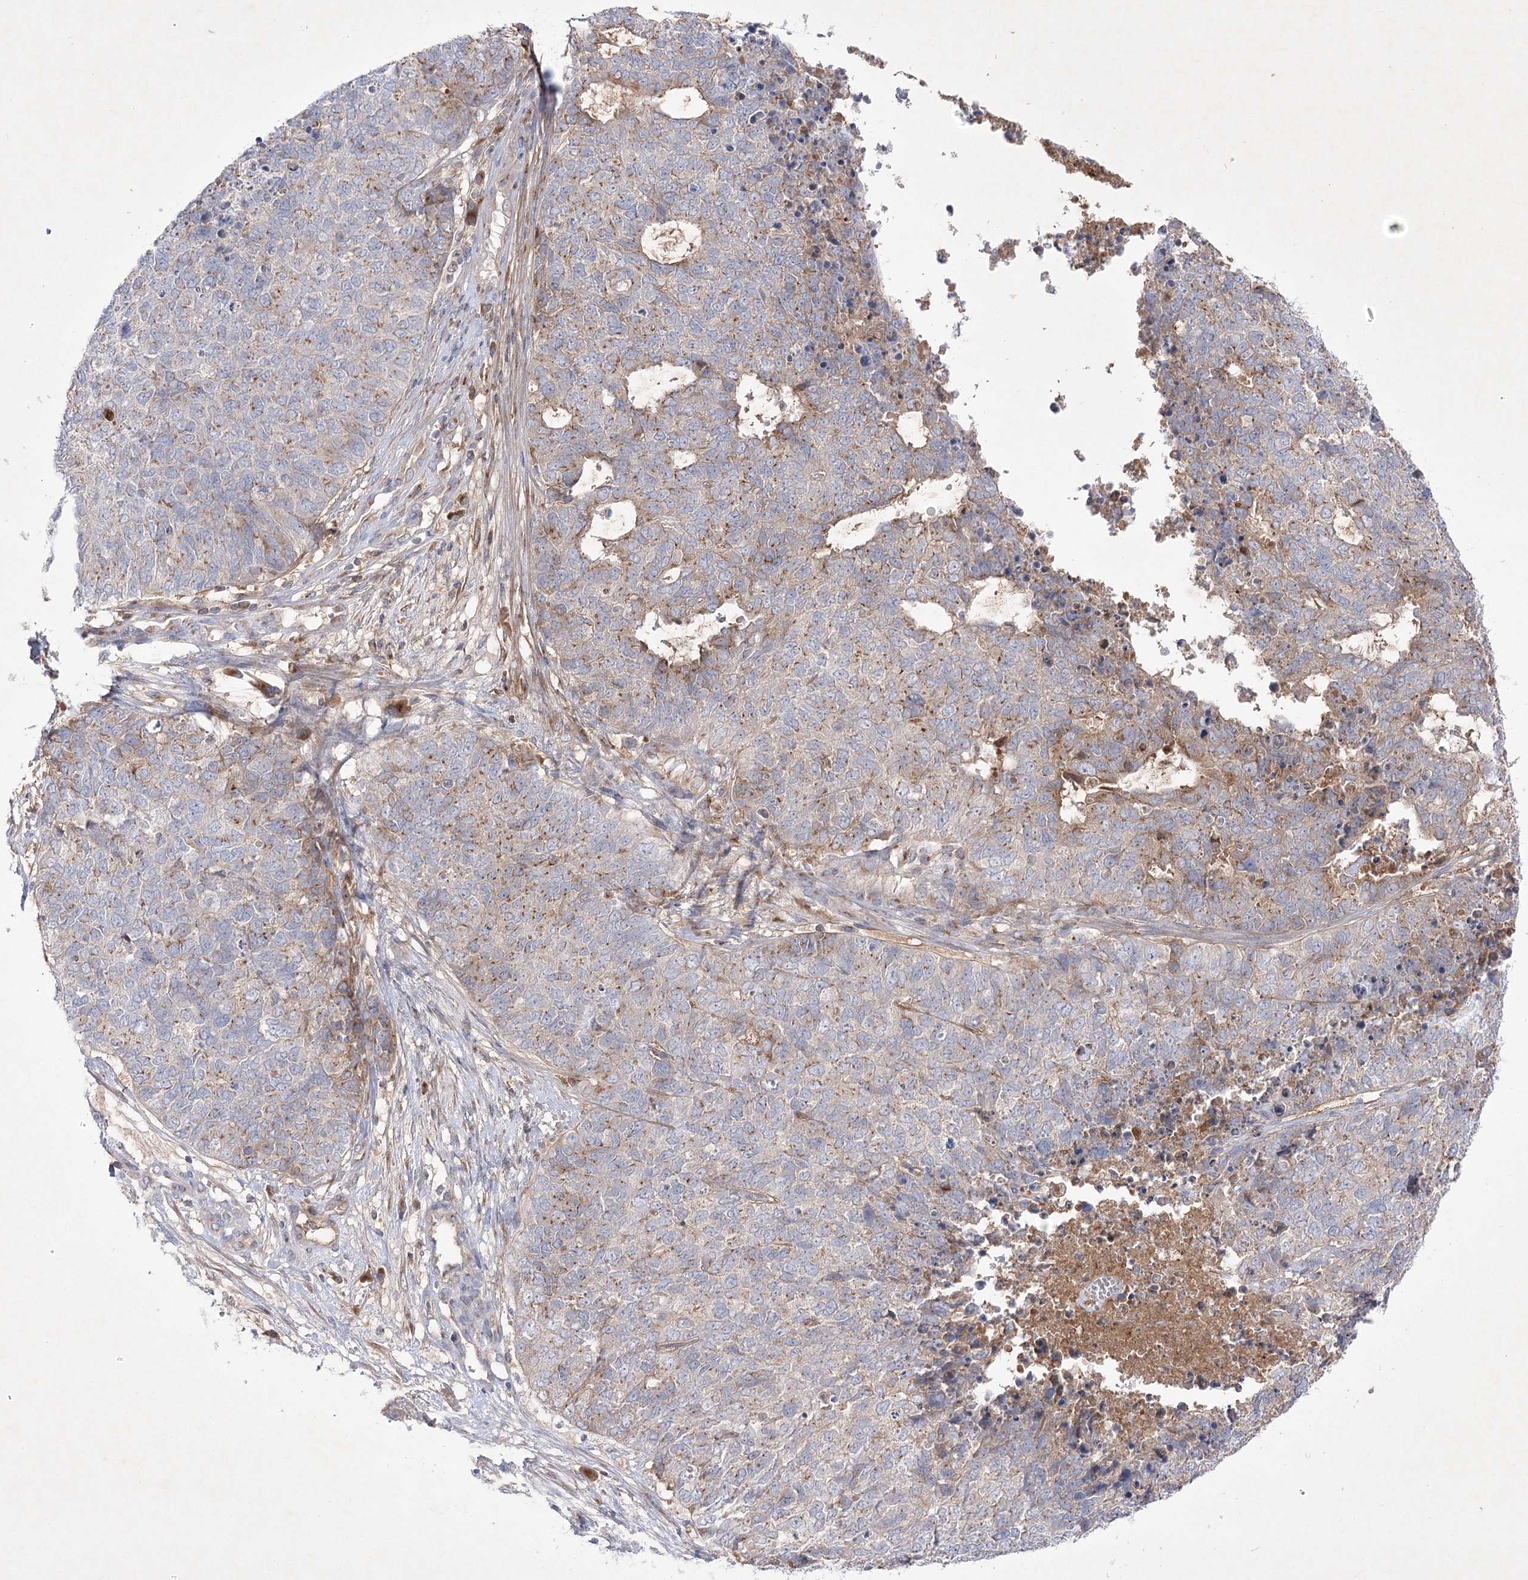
{"staining": {"intensity": "weak", "quantity": "25%-75%", "location": "cytoplasmic/membranous"}, "tissue": "cervical cancer", "cell_type": "Tumor cells", "image_type": "cancer", "snomed": [{"axis": "morphology", "description": "Squamous cell carcinoma, NOS"}, {"axis": "topography", "description": "Cervix"}], "caption": "Squamous cell carcinoma (cervical) tissue reveals weak cytoplasmic/membranous expression in approximately 25%-75% of tumor cells, visualized by immunohistochemistry. (DAB (3,3'-diaminobenzidine) IHC with brightfield microscopy, high magnification).", "gene": "GBF1", "patient": {"sex": "female", "age": 63}}